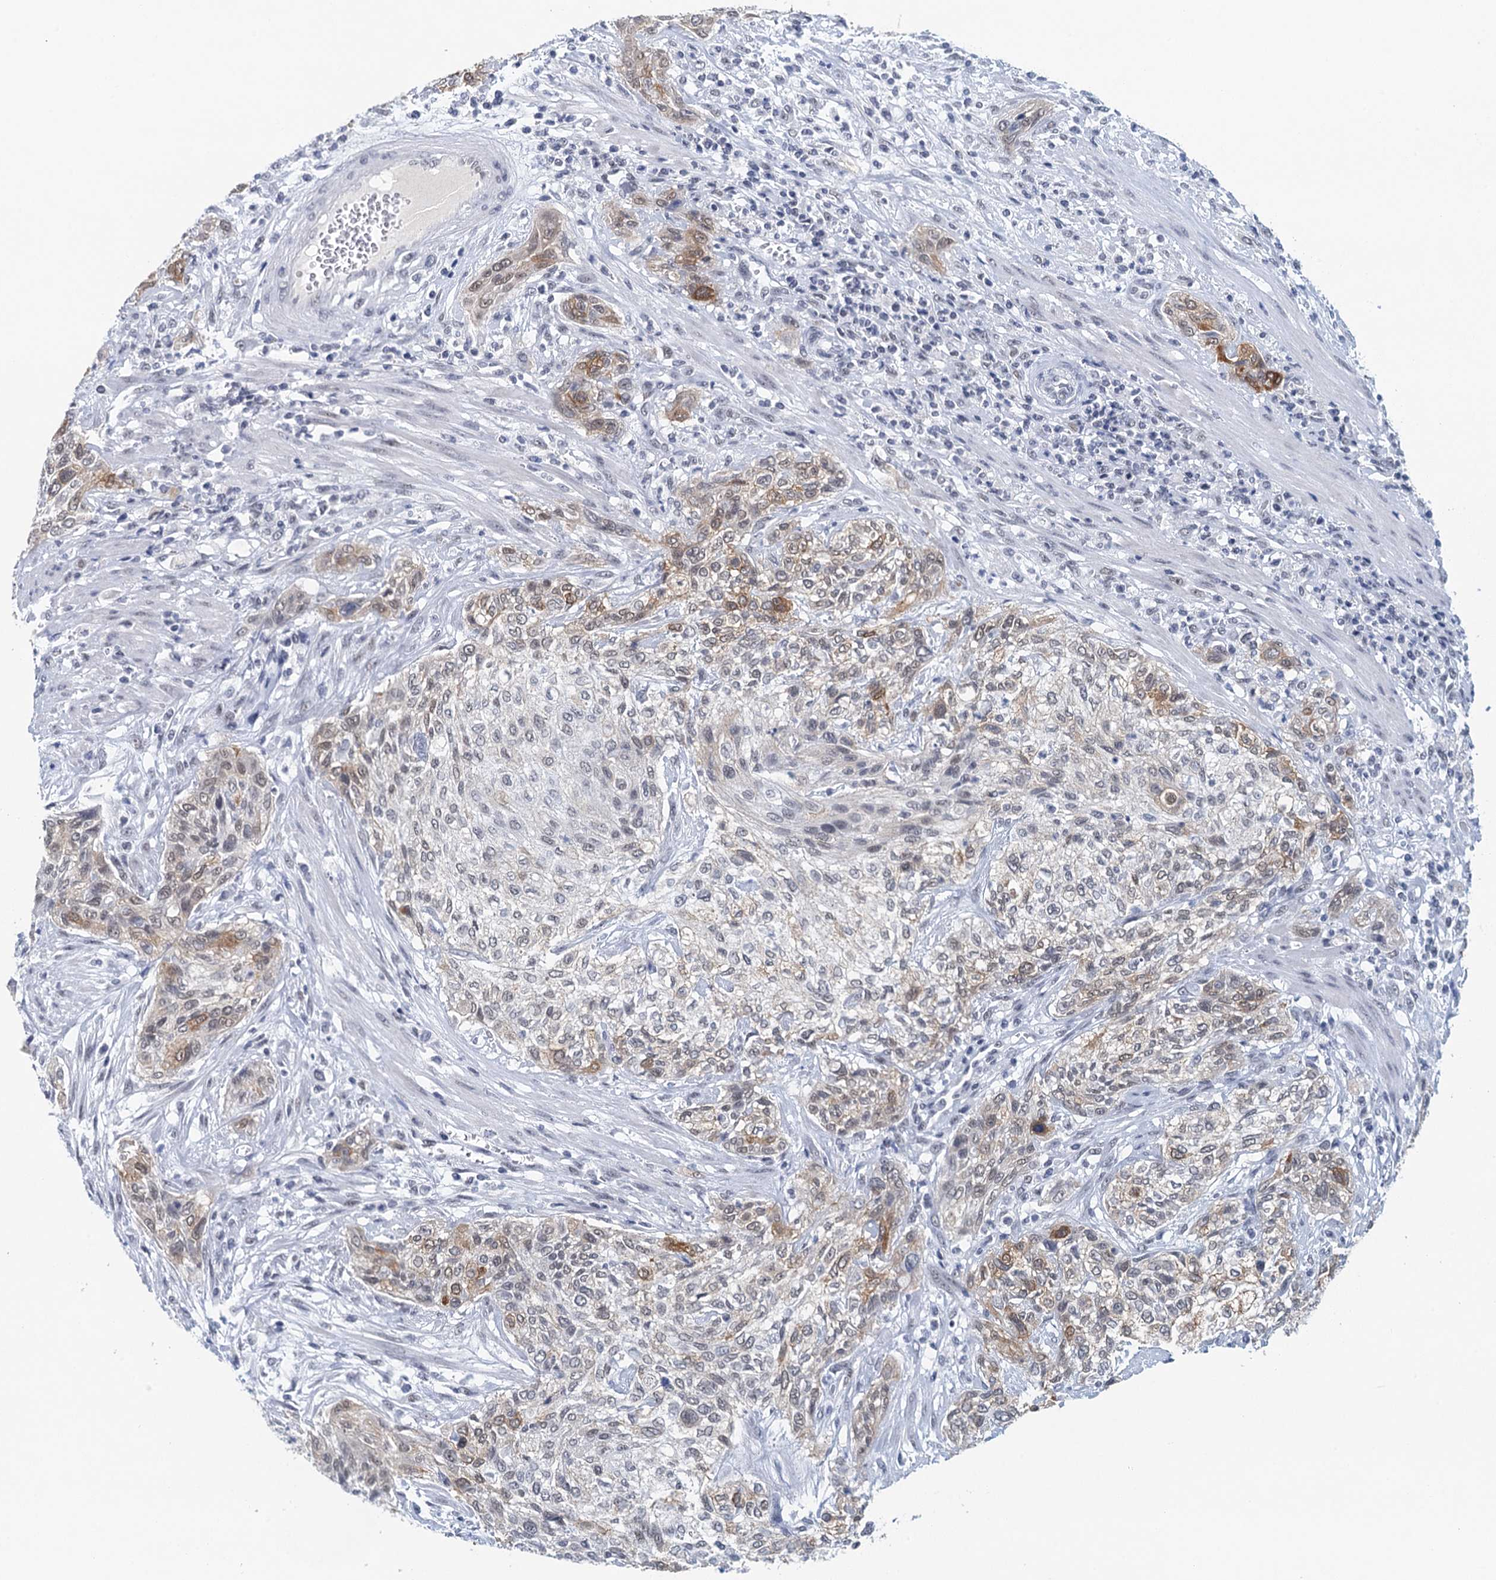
{"staining": {"intensity": "moderate", "quantity": "25%-75%", "location": "cytoplasmic/membranous"}, "tissue": "urothelial cancer", "cell_type": "Tumor cells", "image_type": "cancer", "snomed": [{"axis": "morphology", "description": "Normal tissue, NOS"}, {"axis": "morphology", "description": "Urothelial carcinoma, NOS"}, {"axis": "topography", "description": "Urinary bladder"}, {"axis": "topography", "description": "Peripheral nerve tissue"}], "caption": "IHC image of transitional cell carcinoma stained for a protein (brown), which displays medium levels of moderate cytoplasmic/membranous staining in about 25%-75% of tumor cells.", "gene": "EPS8L1", "patient": {"sex": "male", "age": 35}}